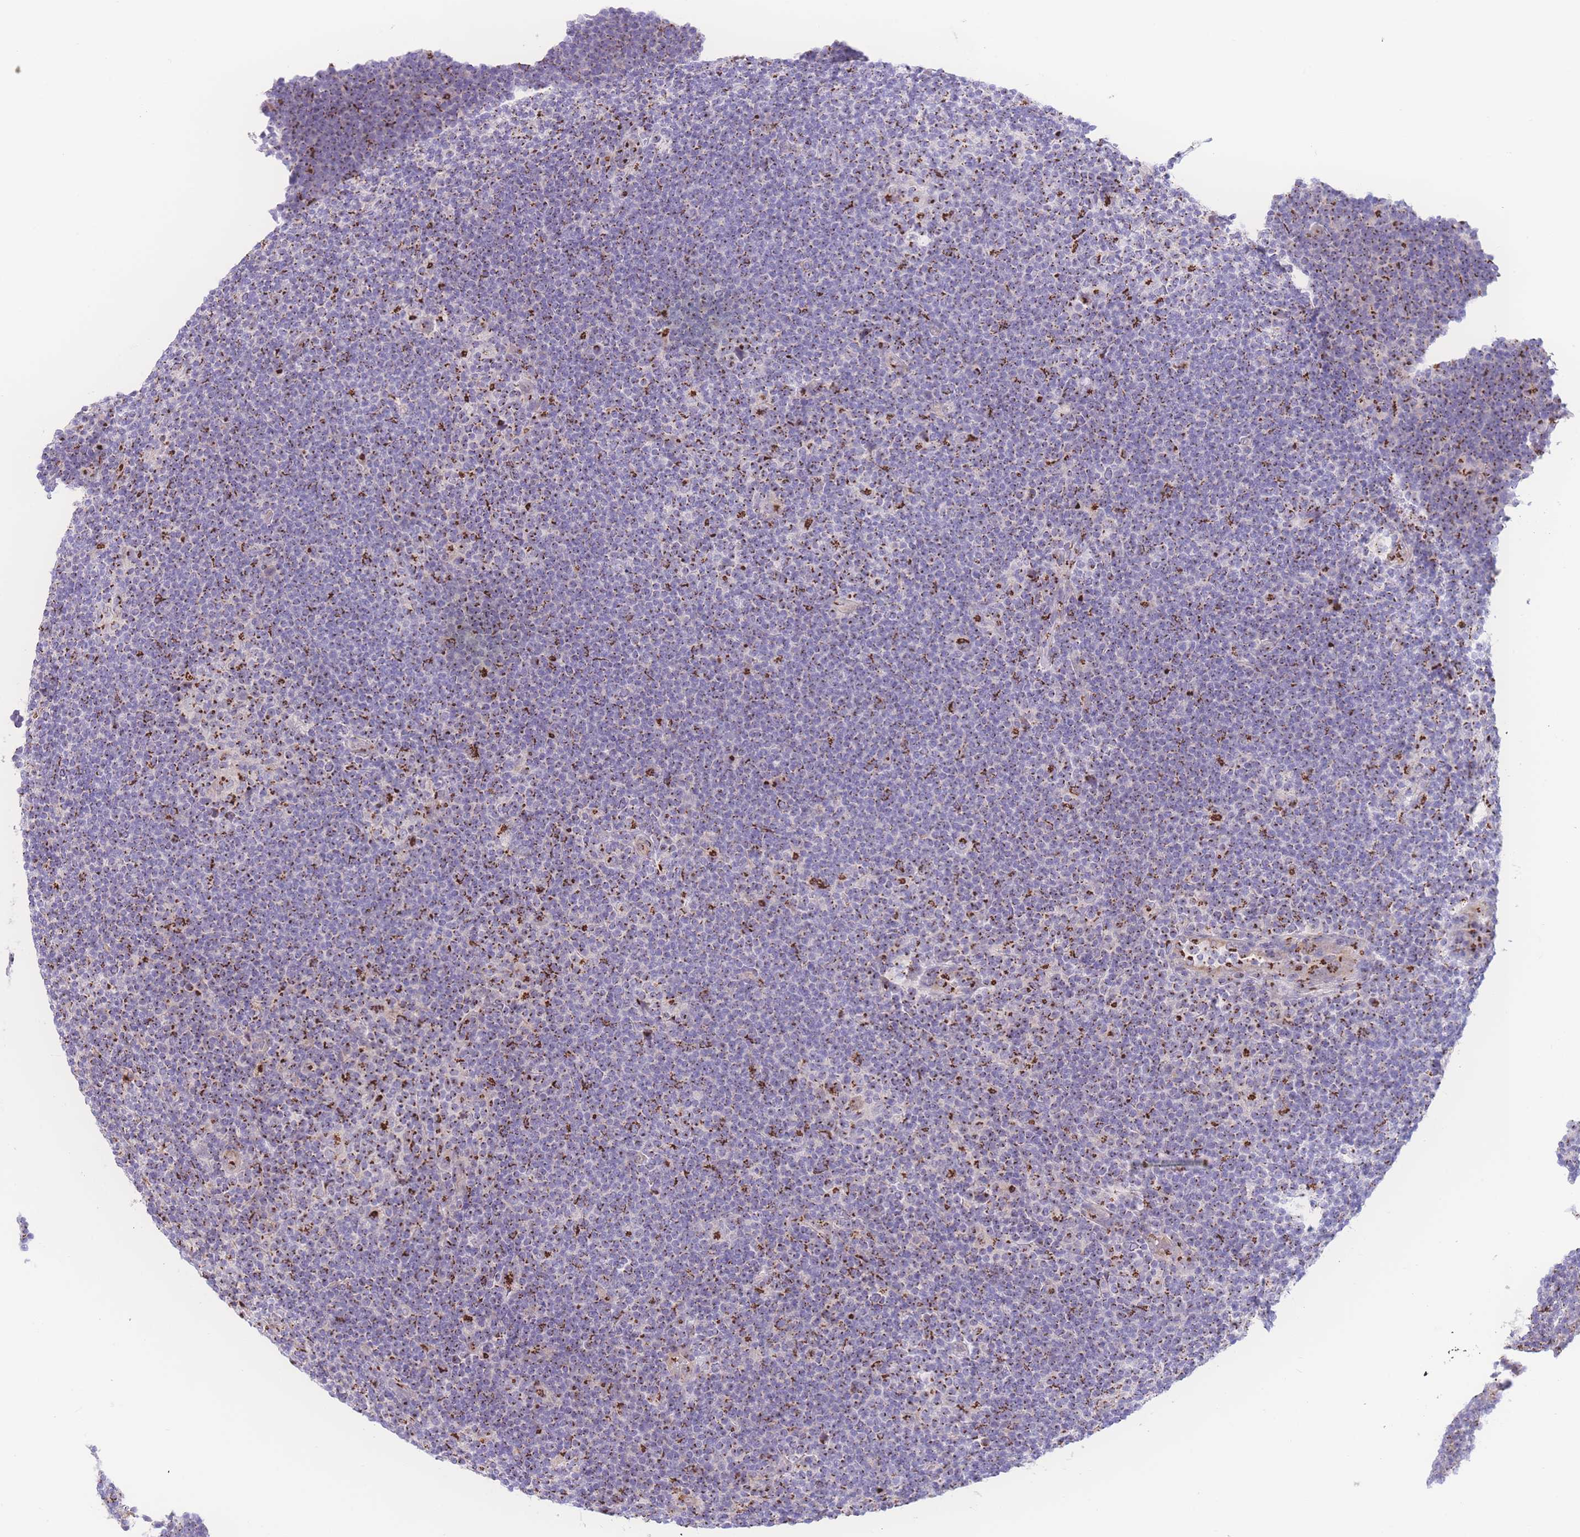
{"staining": {"intensity": "strong", "quantity": "25%-75%", "location": "cytoplasmic/membranous"}, "tissue": "lymphoma", "cell_type": "Tumor cells", "image_type": "cancer", "snomed": [{"axis": "morphology", "description": "Hodgkin's disease, NOS"}, {"axis": "topography", "description": "Lymph node"}], "caption": "Hodgkin's disease stained with DAB (3,3'-diaminobenzidine) IHC demonstrates high levels of strong cytoplasmic/membranous staining in approximately 25%-75% of tumor cells.", "gene": "GOLM2", "patient": {"sex": "female", "age": 57}}